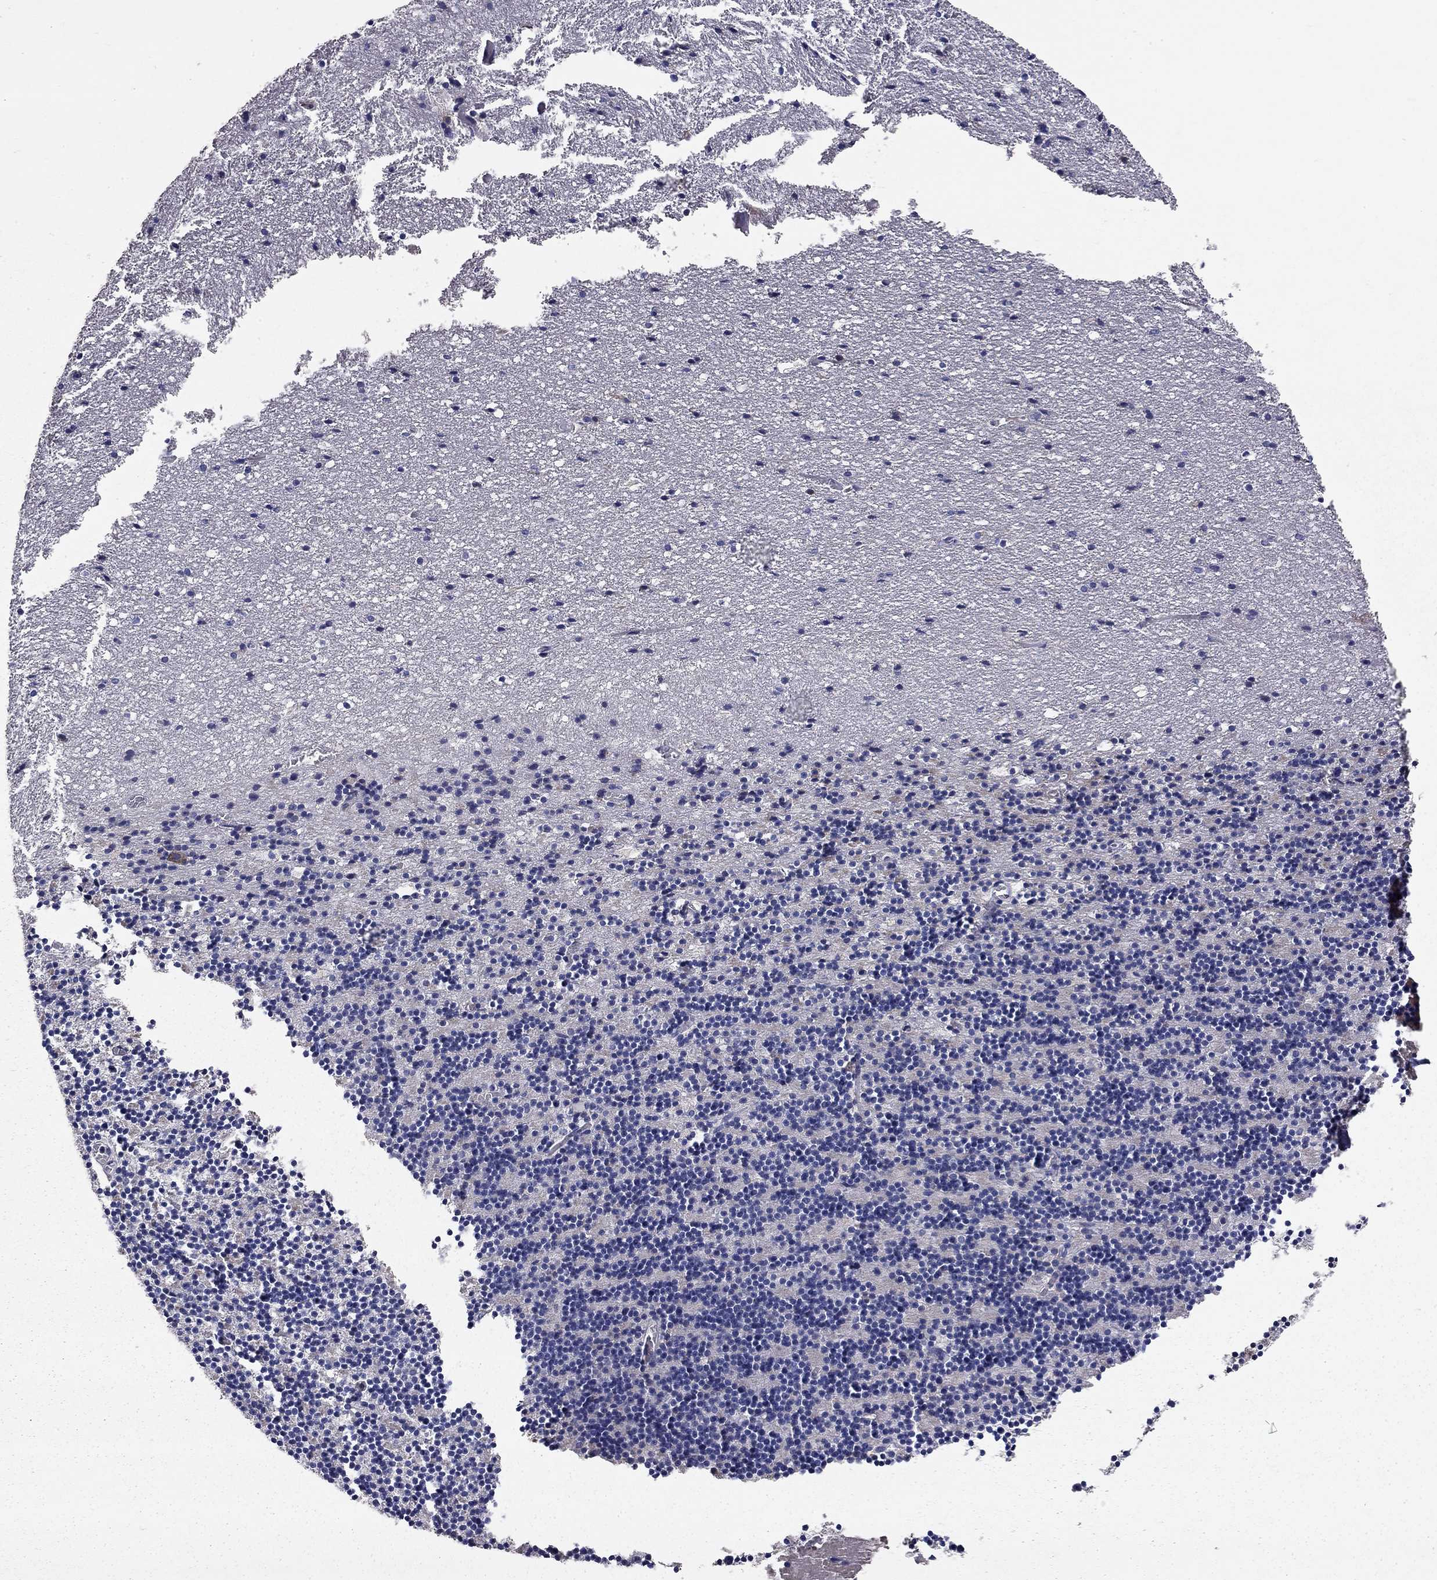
{"staining": {"intensity": "strong", "quantity": "<25%", "location": "cytoplasmic/membranous"}, "tissue": "cerebellum", "cell_type": "Cells in granular layer", "image_type": "normal", "snomed": [{"axis": "morphology", "description": "Normal tissue, NOS"}, {"axis": "topography", "description": "Cerebellum"}], "caption": "Protein expression analysis of unremarkable human cerebellum reveals strong cytoplasmic/membranous positivity in approximately <25% of cells in granular layer. The protein of interest is stained brown, and the nuclei are stained in blue (DAB IHC with brightfield microscopy, high magnification).", "gene": "KANSL1L", "patient": {"sex": "male", "age": 37}}